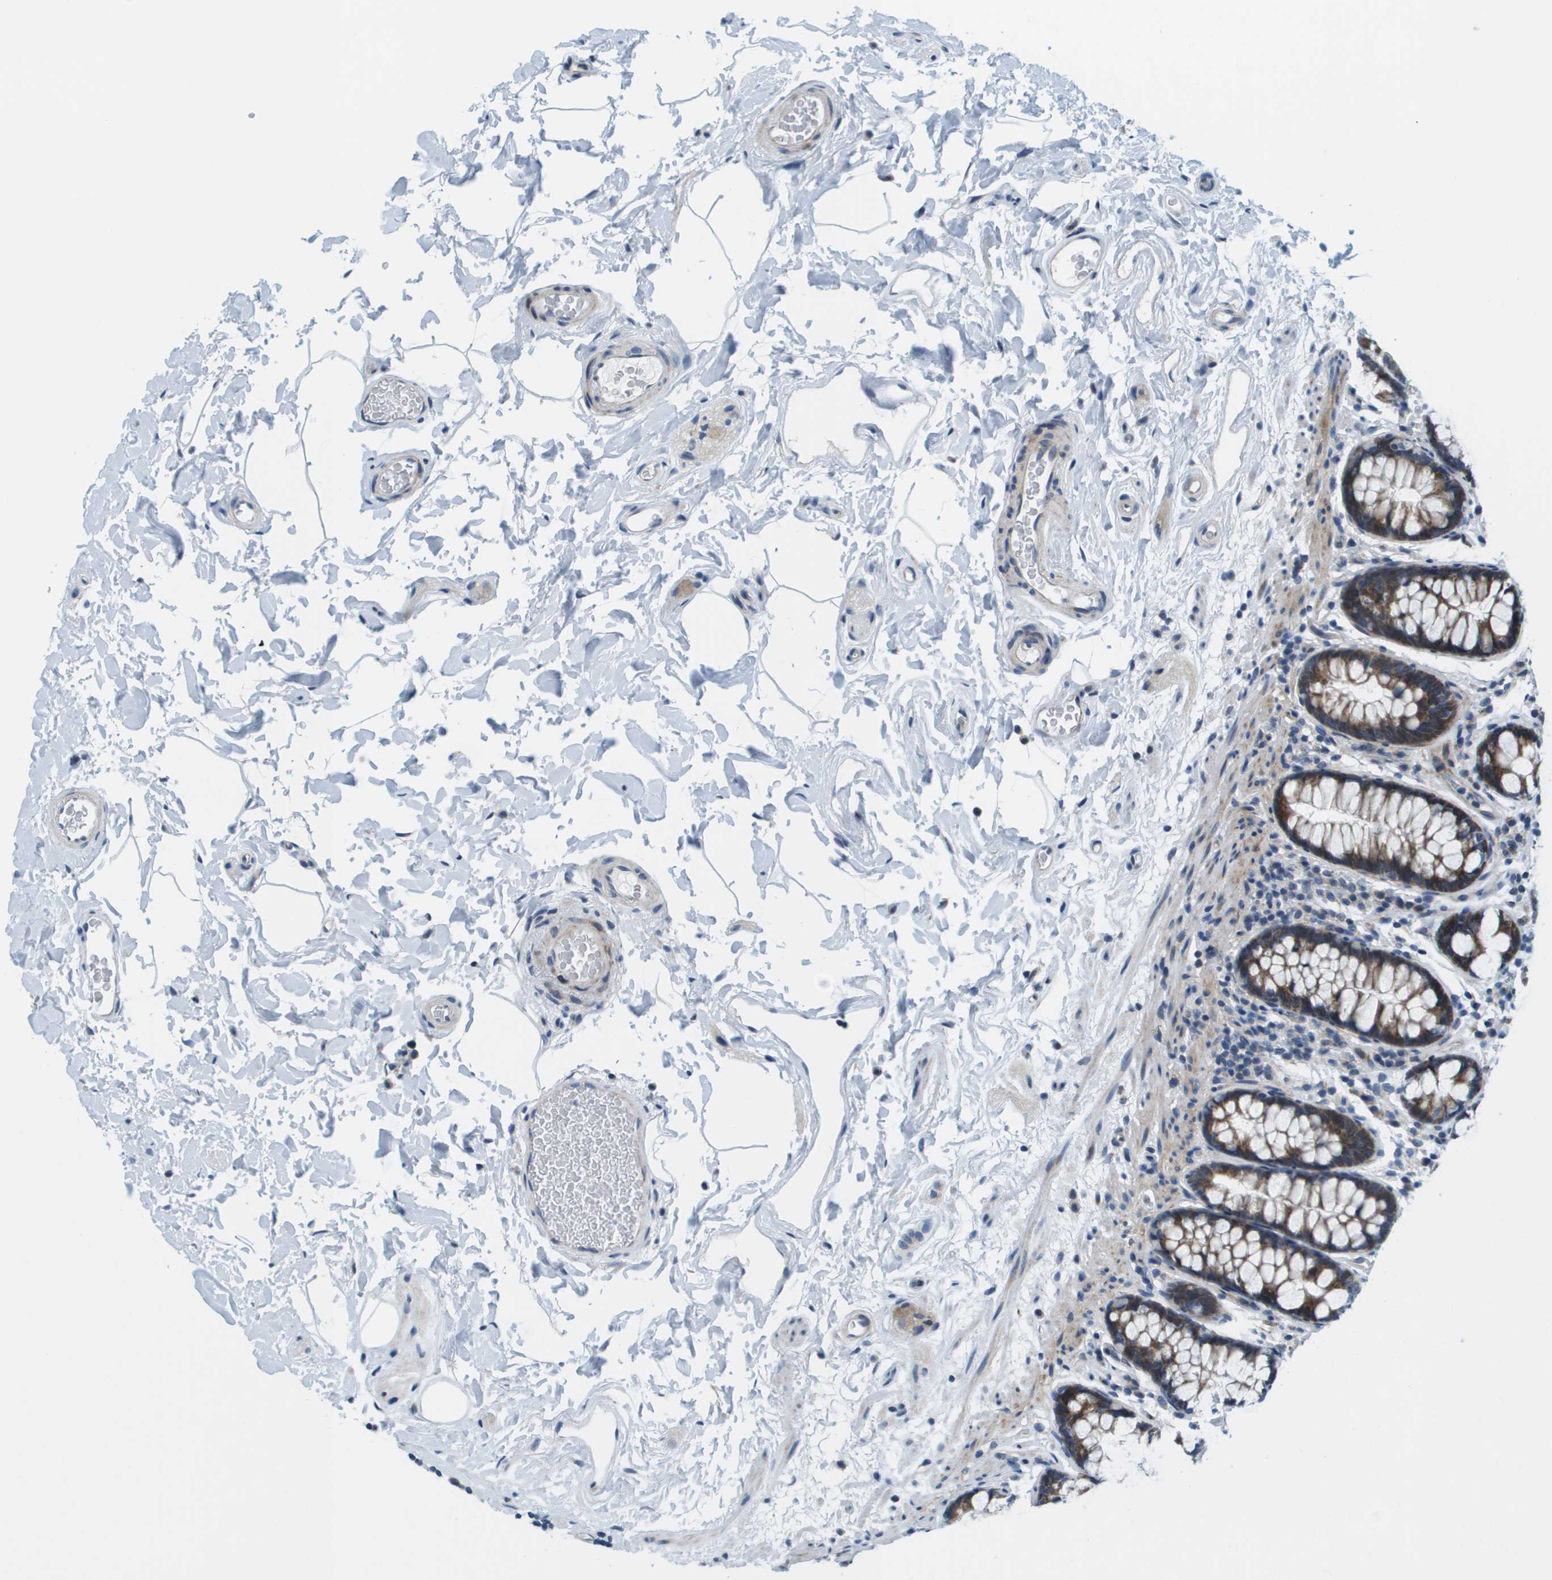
{"staining": {"intensity": "negative", "quantity": "none", "location": "none"}, "tissue": "colon", "cell_type": "Endothelial cells", "image_type": "normal", "snomed": [{"axis": "morphology", "description": "Normal tissue, NOS"}, {"axis": "topography", "description": "Colon"}], "caption": "The immunohistochemistry histopathology image has no significant positivity in endothelial cells of colon. (DAB (3,3'-diaminobenzidine) IHC with hematoxylin counter stain).", "gene": "KRT23", "patient": {"sex": "female", "age": 80}}